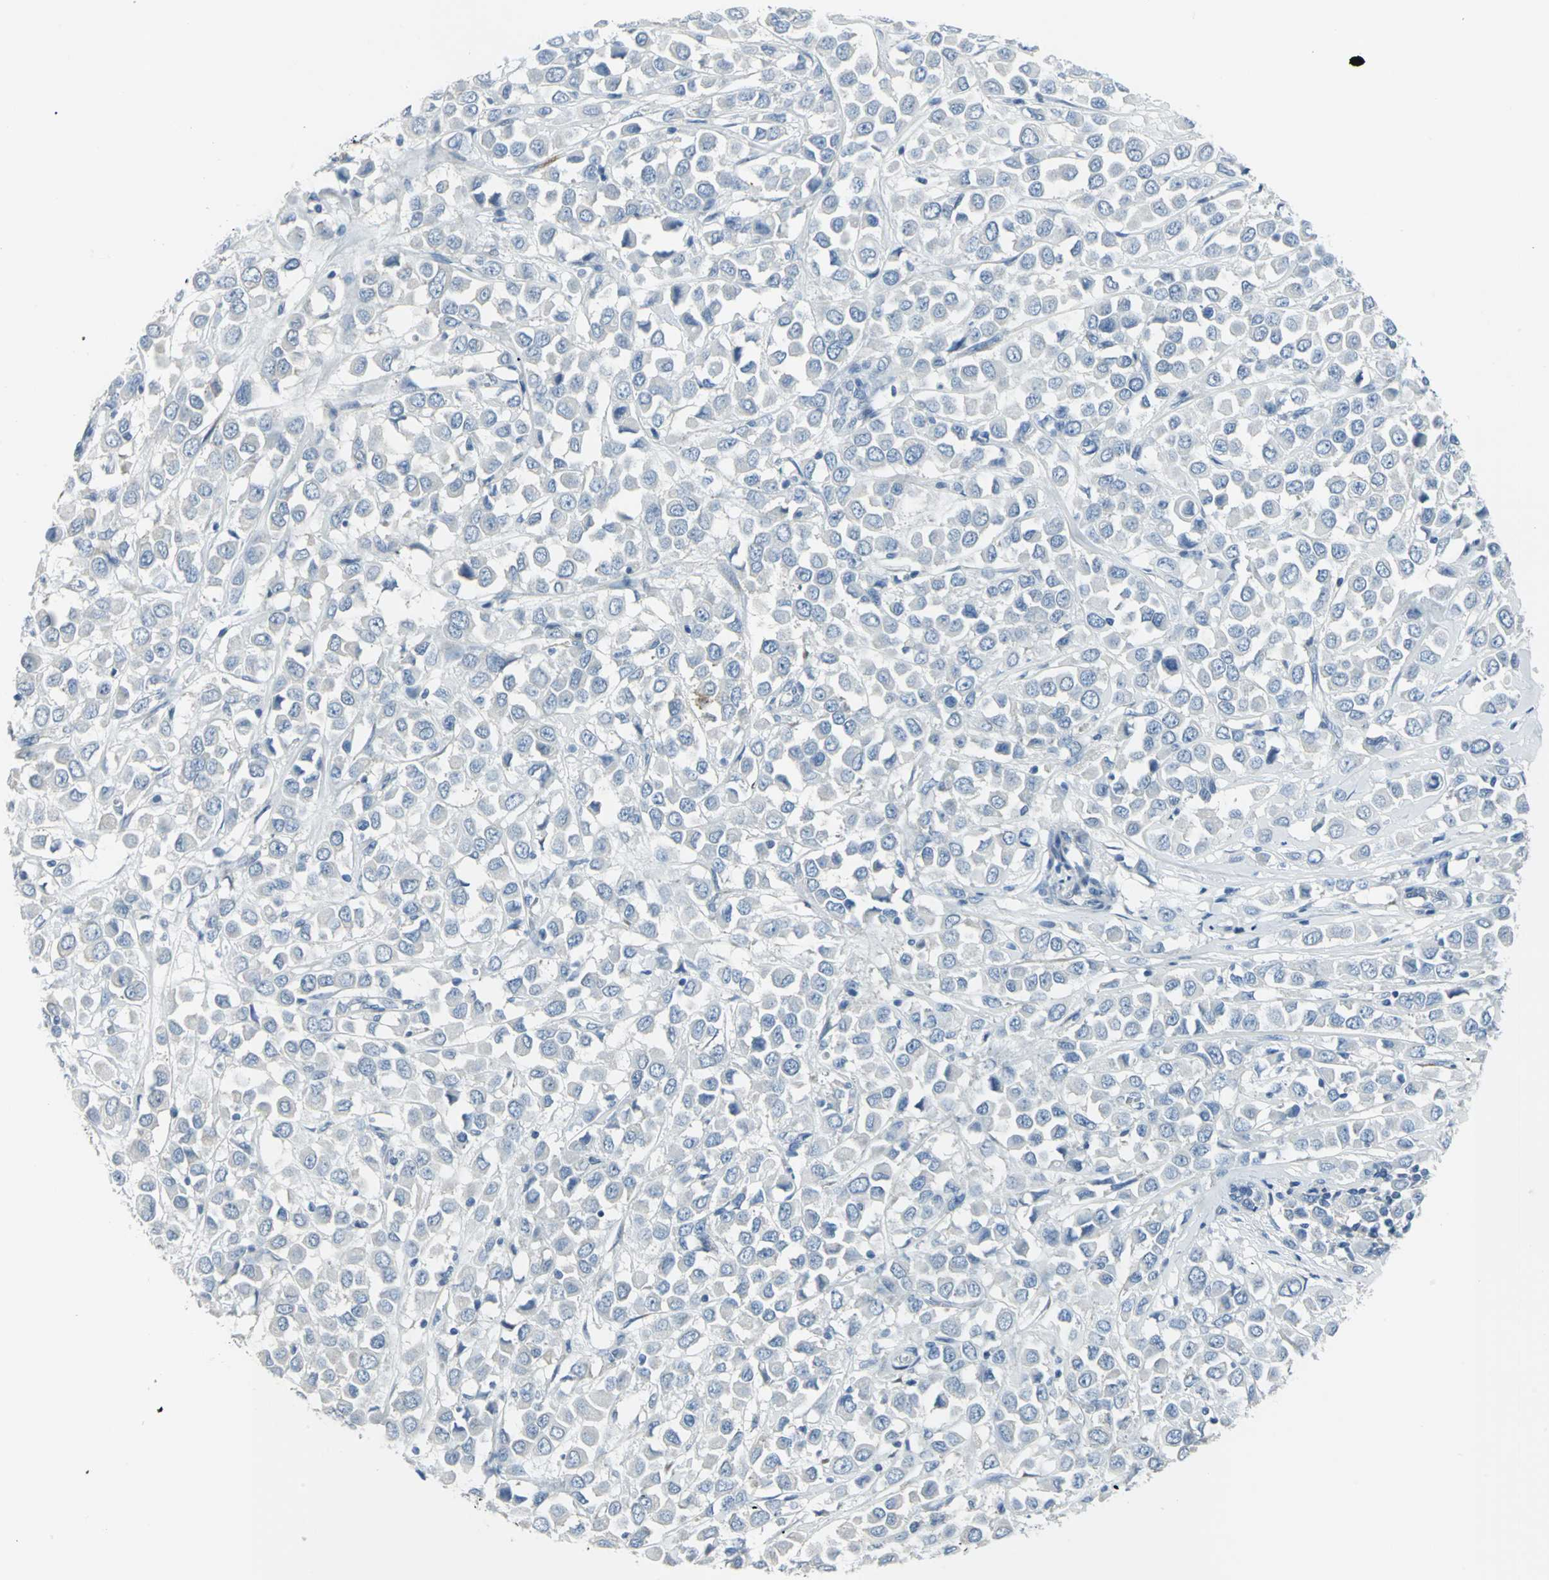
{"staining": {"intensity": "negative", "quantity": "none", "location": "none"}, "tissue": "breast cancer", "cell_type": "Tumor cells", "image_type": "cancer", "snomed": [{"axis": "morphology", "description": "Duct carcinoma"}, {"axis": "topography", "description": "Breast"}], "caption": "This is a histopathology image of immunohistochemistry staining of intraductal carcinoma (breast), which shows no positivity in tumor cells.", "gene": "DNAI2", "patient": {"sex": "female", "age": 61}}